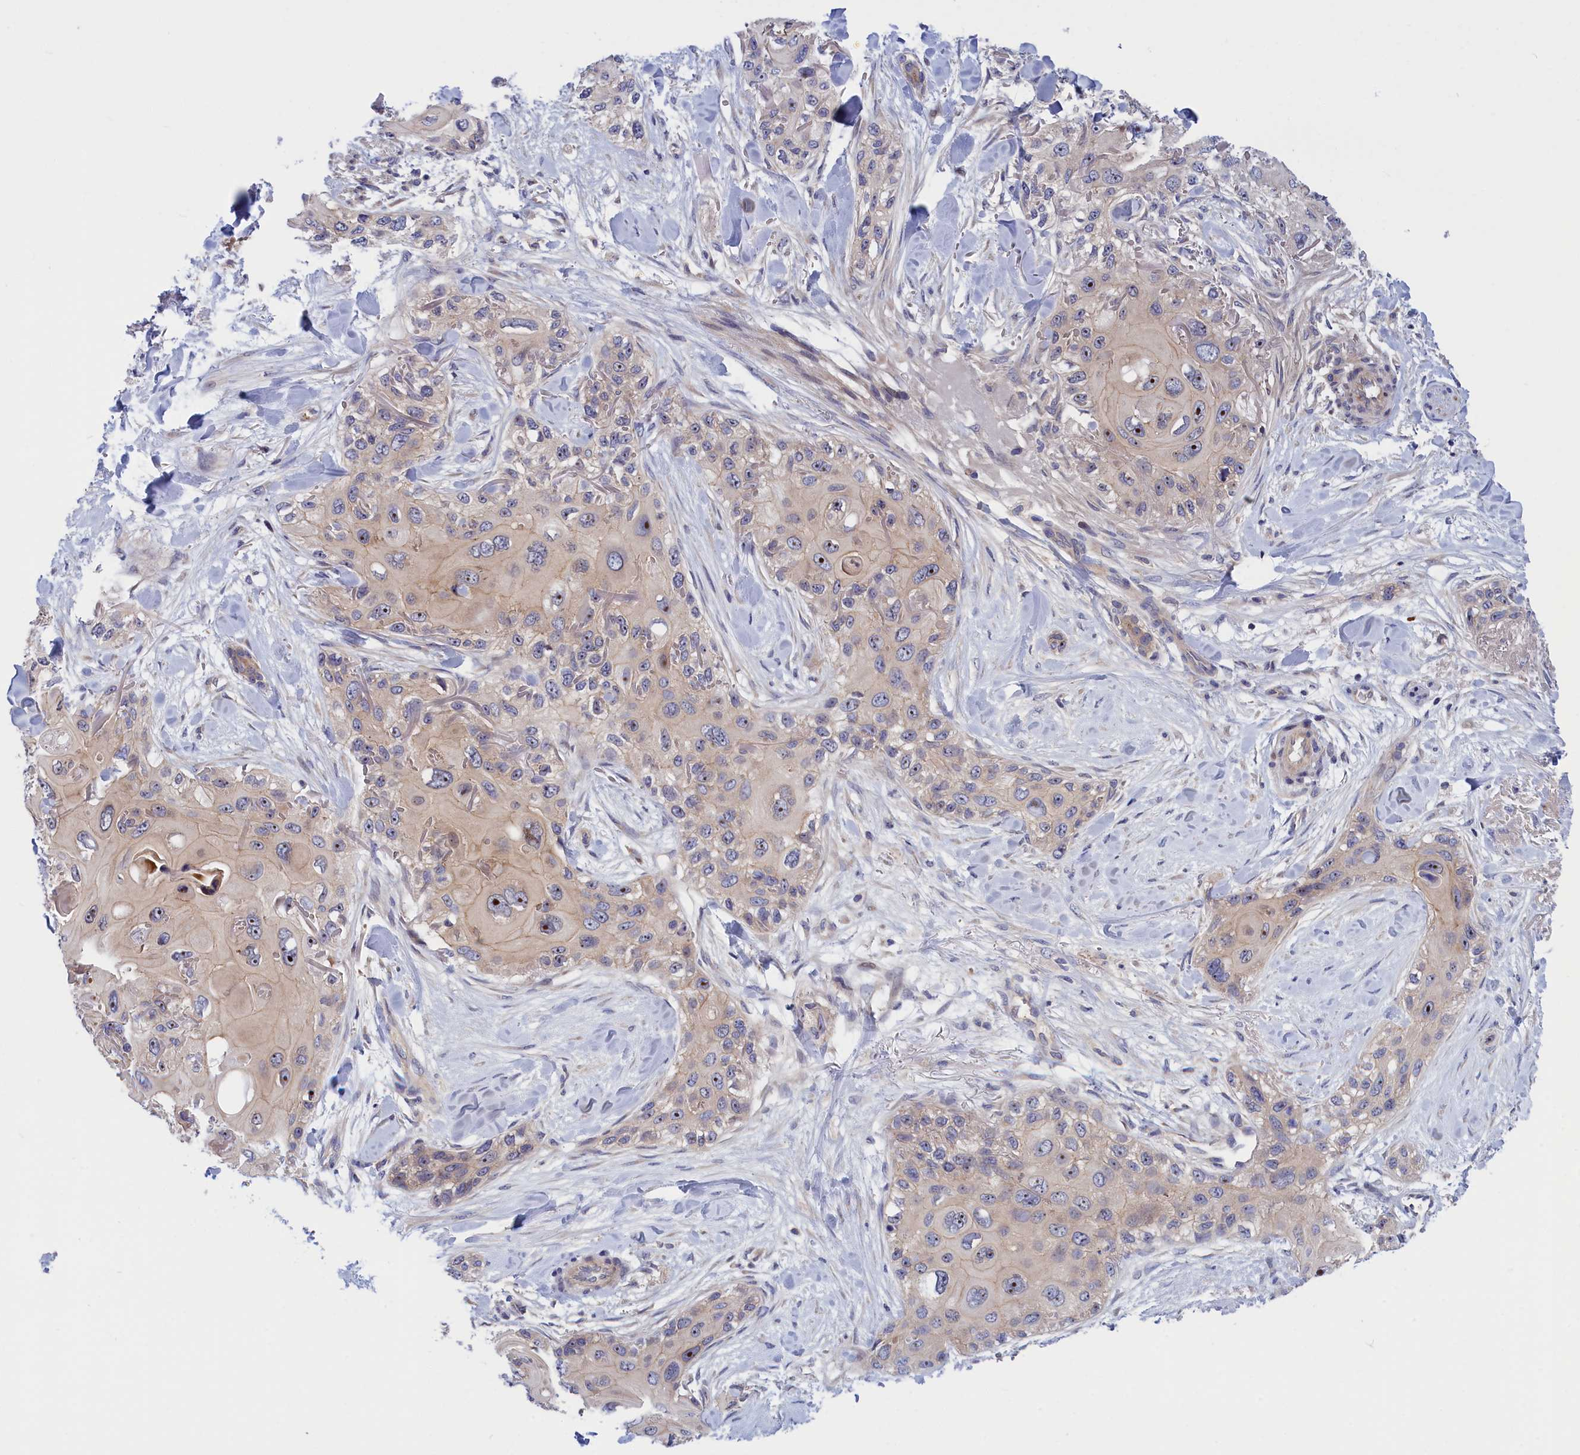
{"staining": {"intensity": "strong", "quantity": "<25%", "location": "nuclear"}, "tissue": "skin cancer", "cell_type": "Tumor cells", "image_type": "cancer", "snomed": [{"axis": "morphology", "description": "Normal tissue, NOS"}, {"axis": "morphology", "description": "Squamous cell carcinoma, NOS"}, {"axis": "topography", "description": "Skin"}], "caption": "Skin cancer (squamous cell carcinoma) tissue exhibits strong nuclear staining in approximately <25% of tumor cells, visualized by immunohistochemistry. (DAB (3,3'-diaminobenzidine) = brown stain, brightfield microscopy at high magnification).", "gene": "CRACD", "patient": {"sex": "male", "age": 72}}